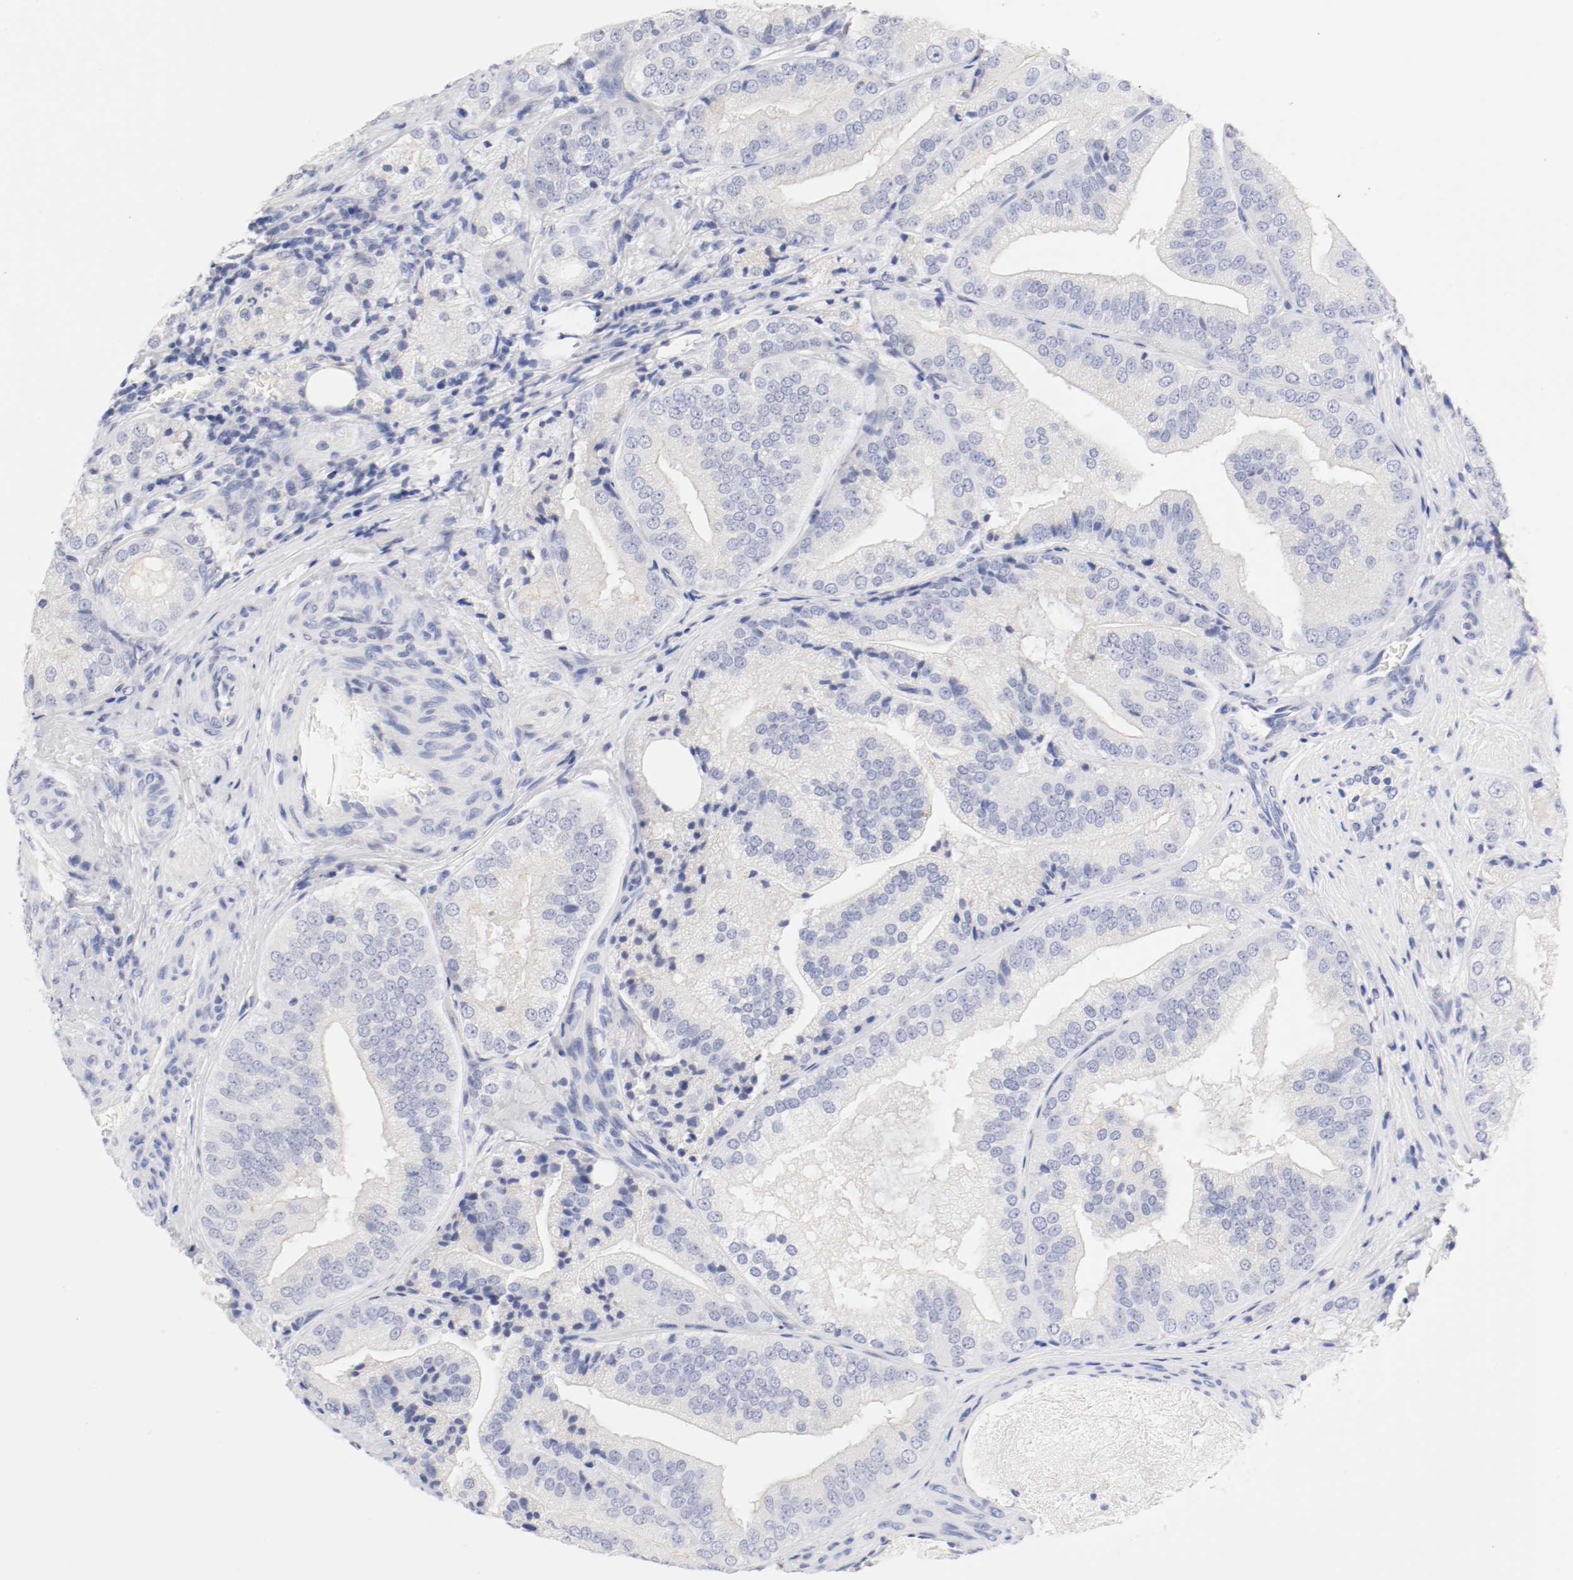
{"staining": {"intensity": "negative", "quantity": "none", "location": "none"}, "tissue": "prostate cancer", "cell_type": "Tumor cells", "image_type": "cancer", "snomed": [{"axis": "morphology", "description": "Adenocarcinoma, Low grade"}, {"axis": "topography", "description": "Prostate"}], "caption": "IHC micrograph of neoplastic tissue: prostate adenocarcinoma (low-grade) stained with DAB displays no significant protein staining in tumor cells.", "gene": "HOMER1", "patient": {"sex": "male", "age": 60}}